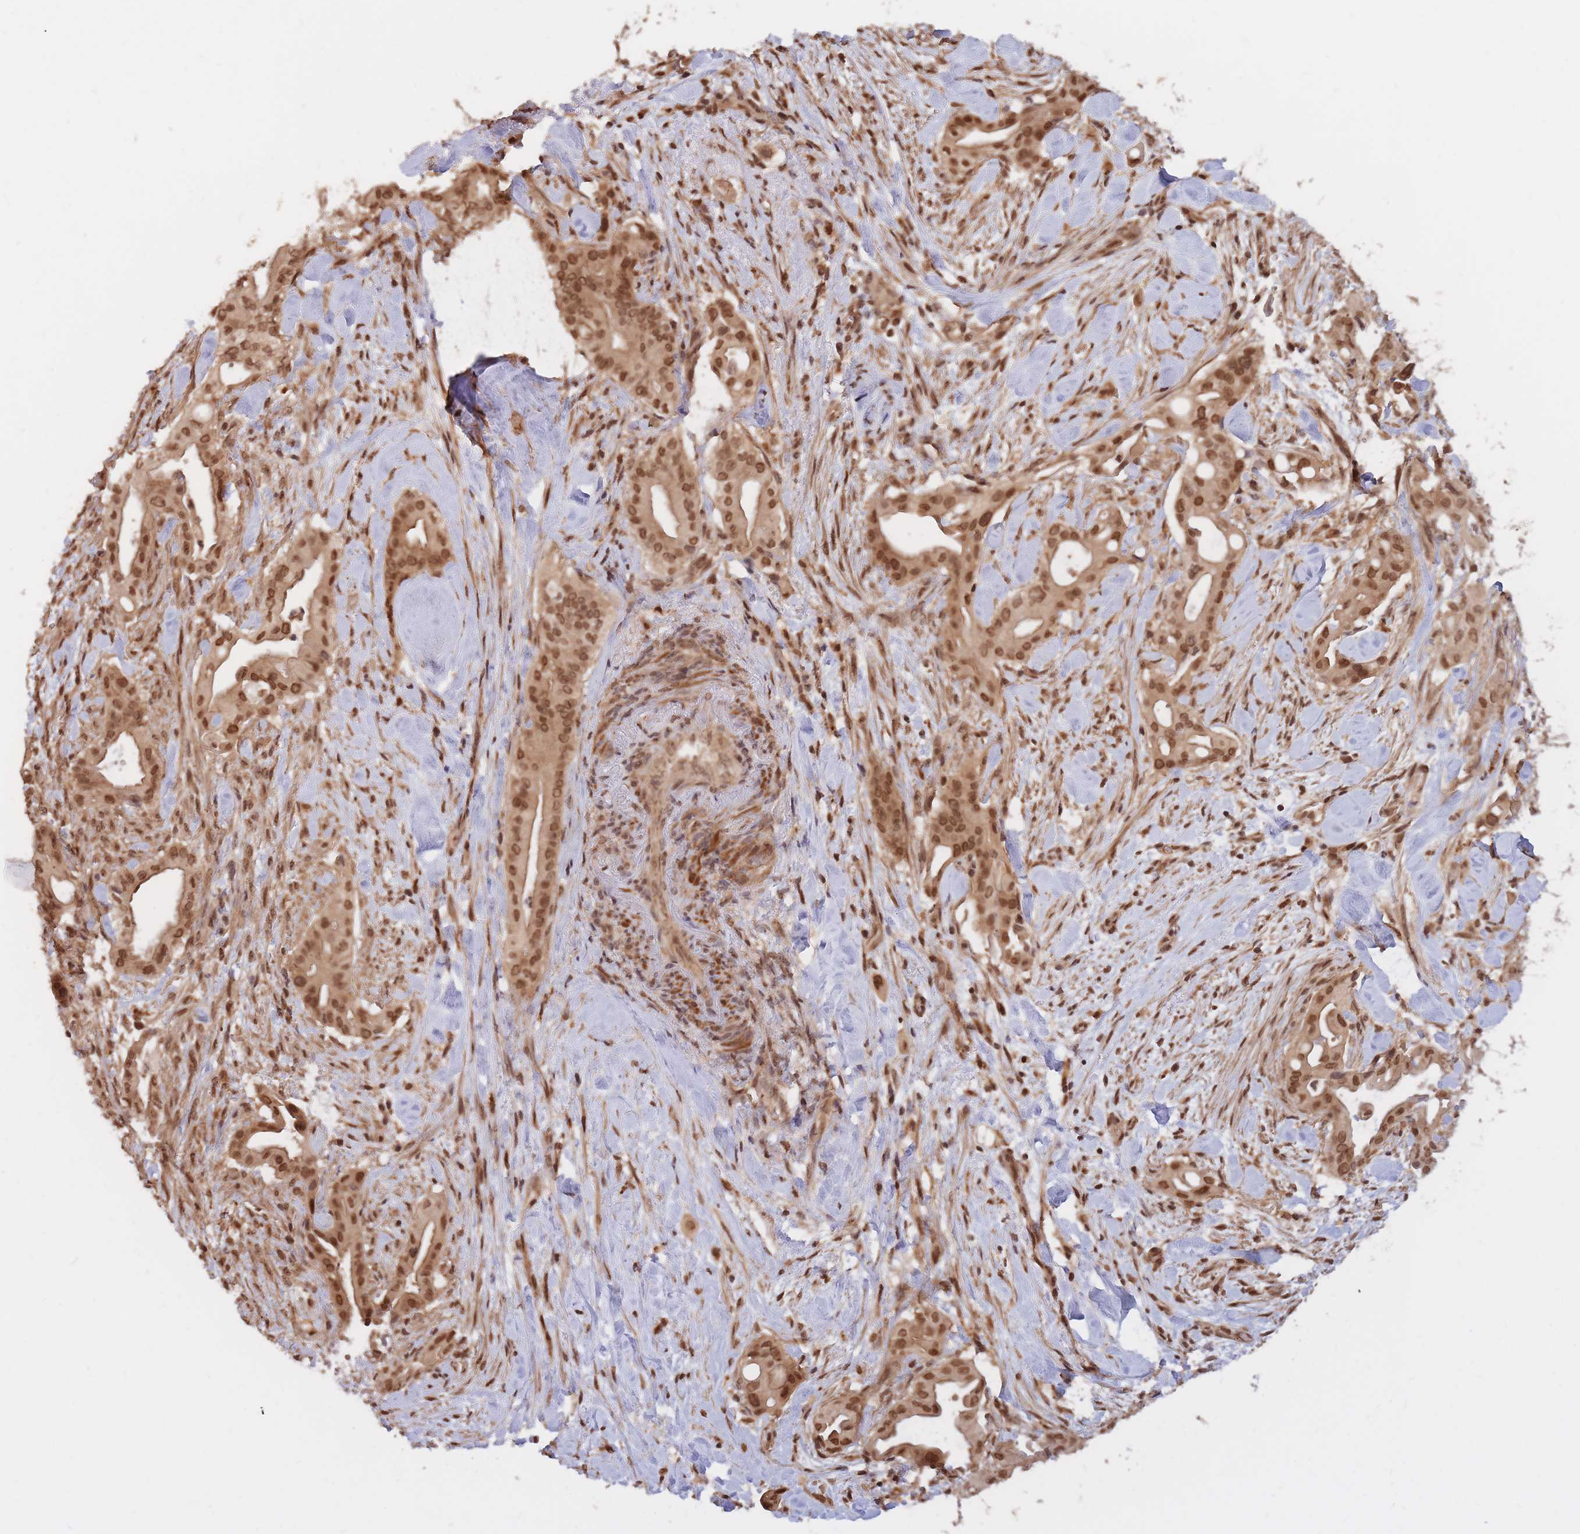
{"staining": {"intensity": "strong", "quantity": ">75%", "location": "cytoplasmic/membranous,nuclear"}, "tissue": "liver cancer", "cell_type": "Tumor cells", "image_type": "cancer", "snomed": [{"axis": "morphology", "description": "Cholangiocarcinoma"}, {"axis": "topography", "description": "Liver"}], "caption": "An immunohistochemistry image of tumor tissue is shown. Protein staining in brown labels strong cytoplasmic/membranous and nuclear positivity in liver cholangiocarcinoma within tumor cells.", "gene": "SRA1", "patient": {"sex": "female", "age": 68}}